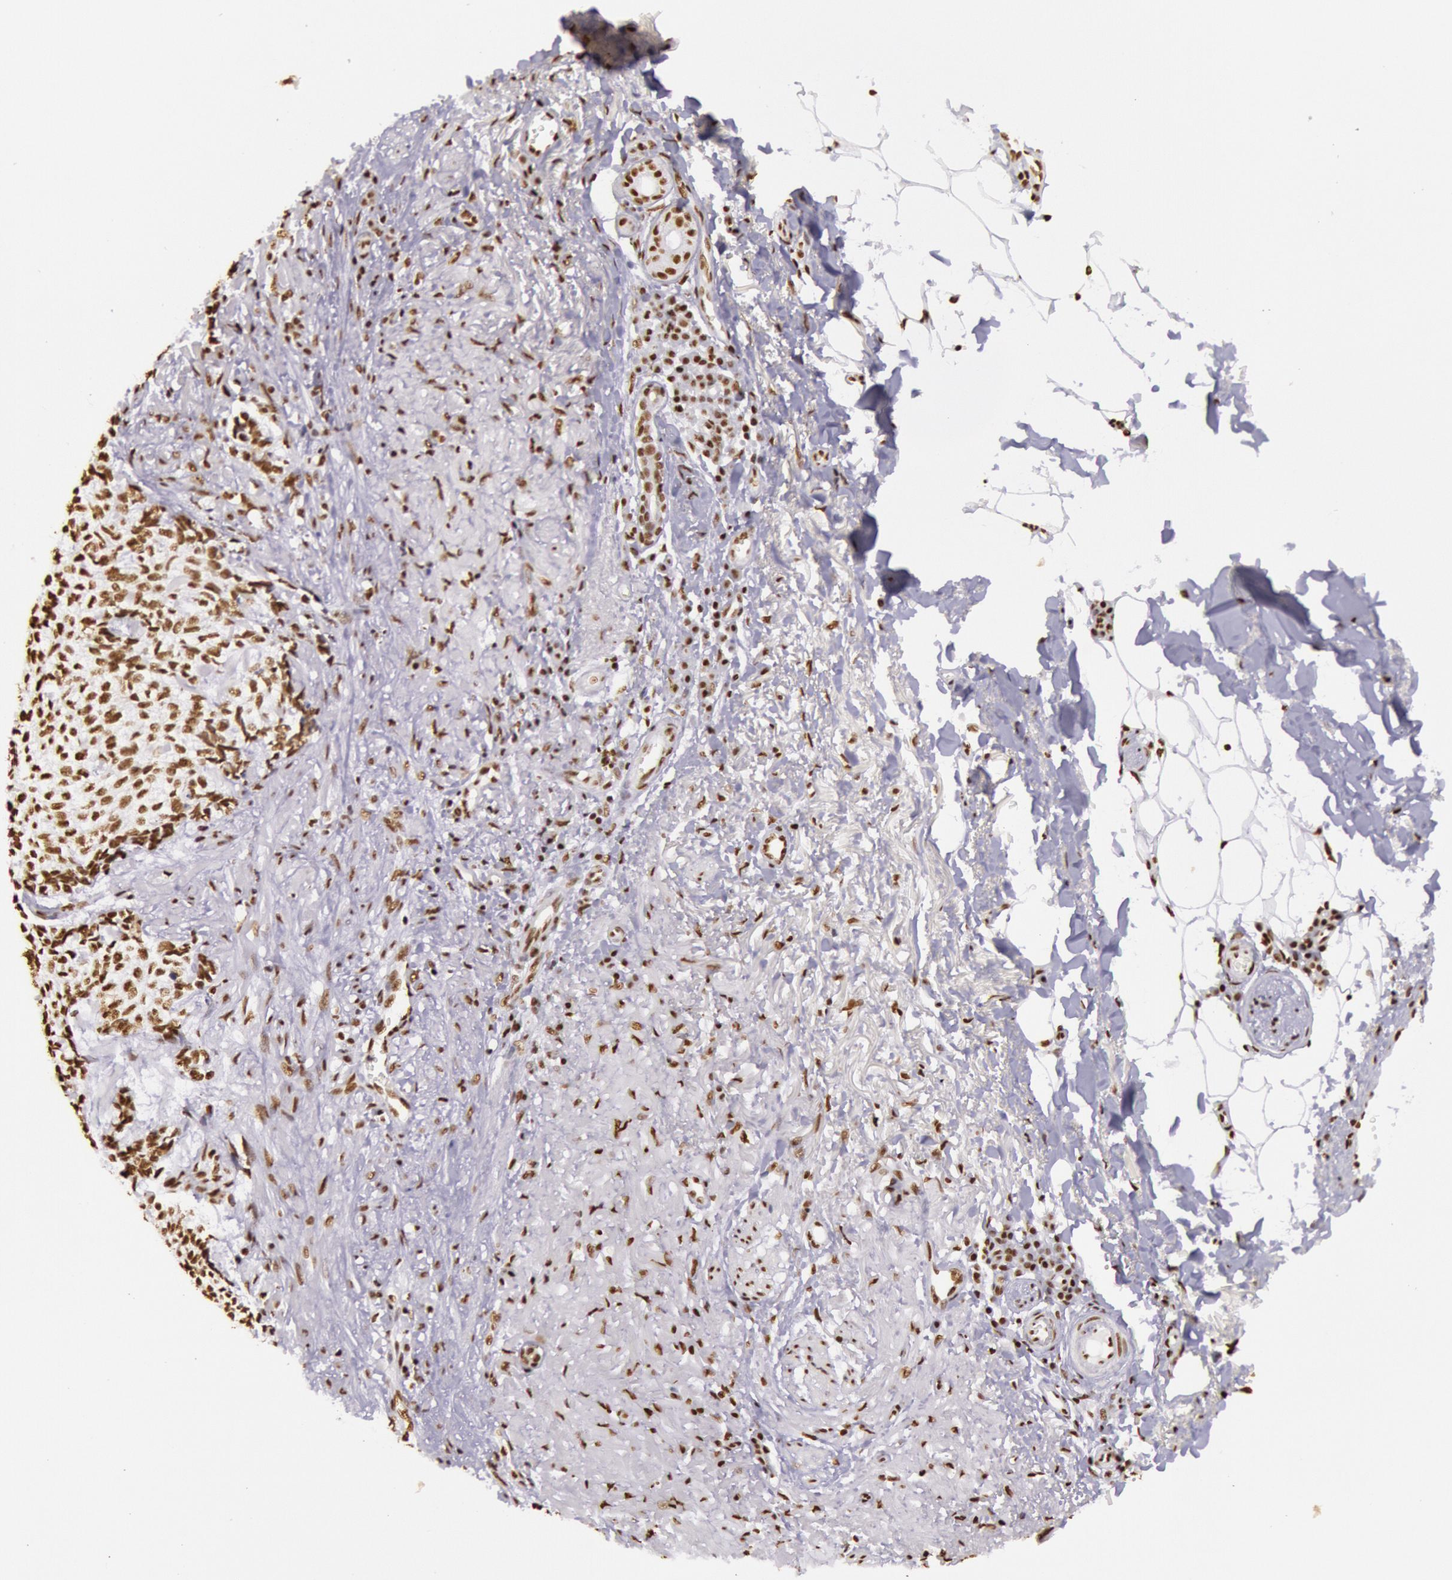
{"staining": {"intensity": "moderate", "quantity": ">75%", "location": "nuclear"}, "tissue": "skin cancer", "cell_type": "Tumor cells", "image_type": "cancer", "snomed": [{"axis": "morphology", "description": "Basal cell carcinoma"}, {"axis": "topography", "description": "Skin"}], "caption": "This micrograph shows IHC staining of skin cancer, with medium moderate nuclear positivity in approximately >75% of tumor cells.", "gene": "HNRNPH2", "patient": {"sex": "female", "age": 89}}